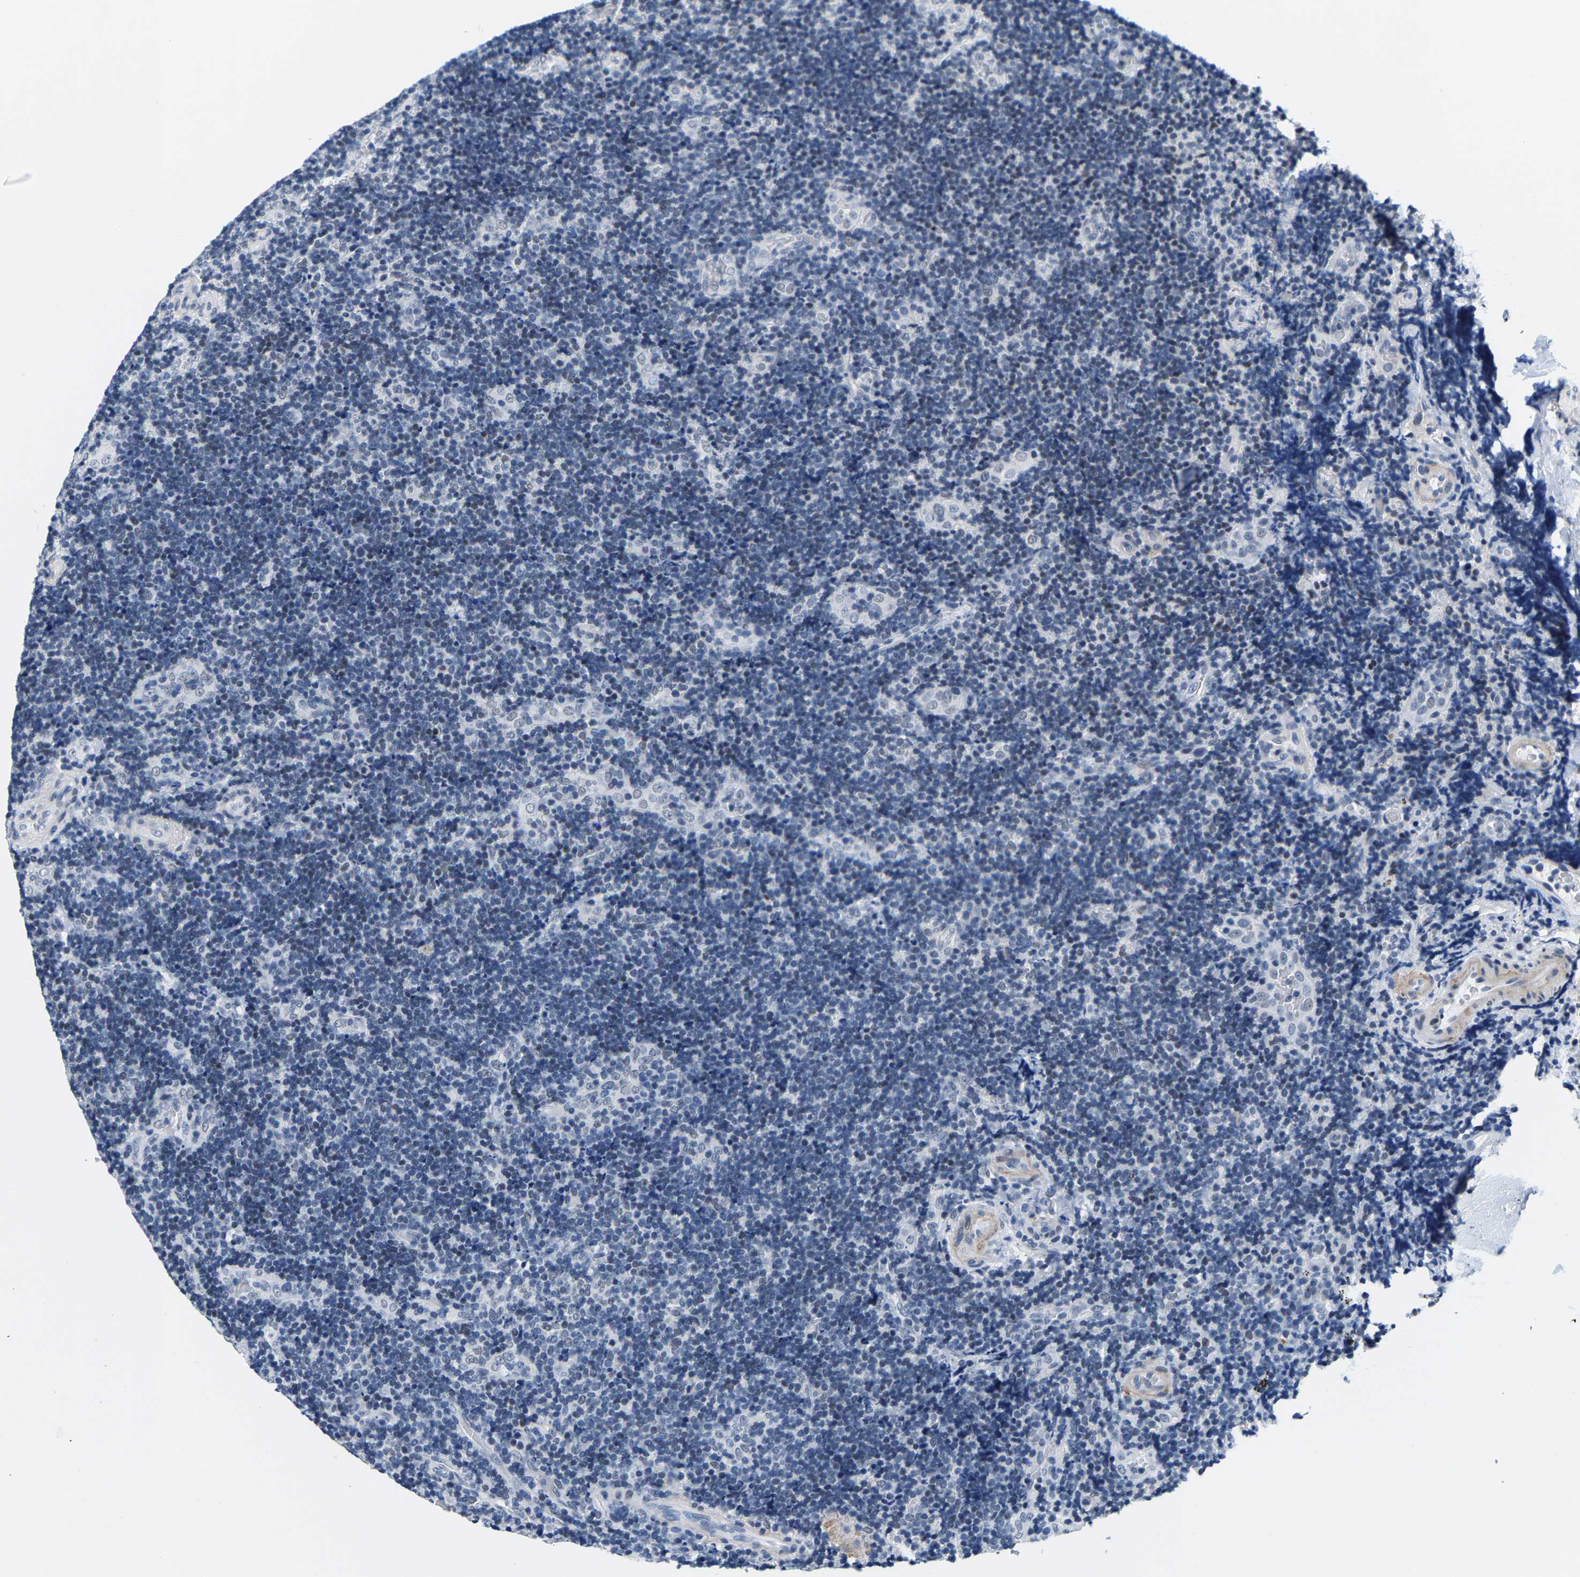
{"staining": {"intensity": "negative", "quantity": "none", "location": "none"}, "tissue": "lymphoma", "cell_type": "Tumor cells", "image_type": "cancer", "snomed": [{"axis": "morphology", "description": "Malignant lymphoma, non-Hodgkin's type, High grade"}, {"axis": "topography", "description": "Tonsil"}], "caption": "Immunohistochemical staining of lymphoma exhibits no significant expression in tumor cells. The staining is performed using DAB brown chromogen with nuclei counter-stained in using hematoxylin.", "gene": "SETD1B", "patient": {"sex": "female", "age": 36}}